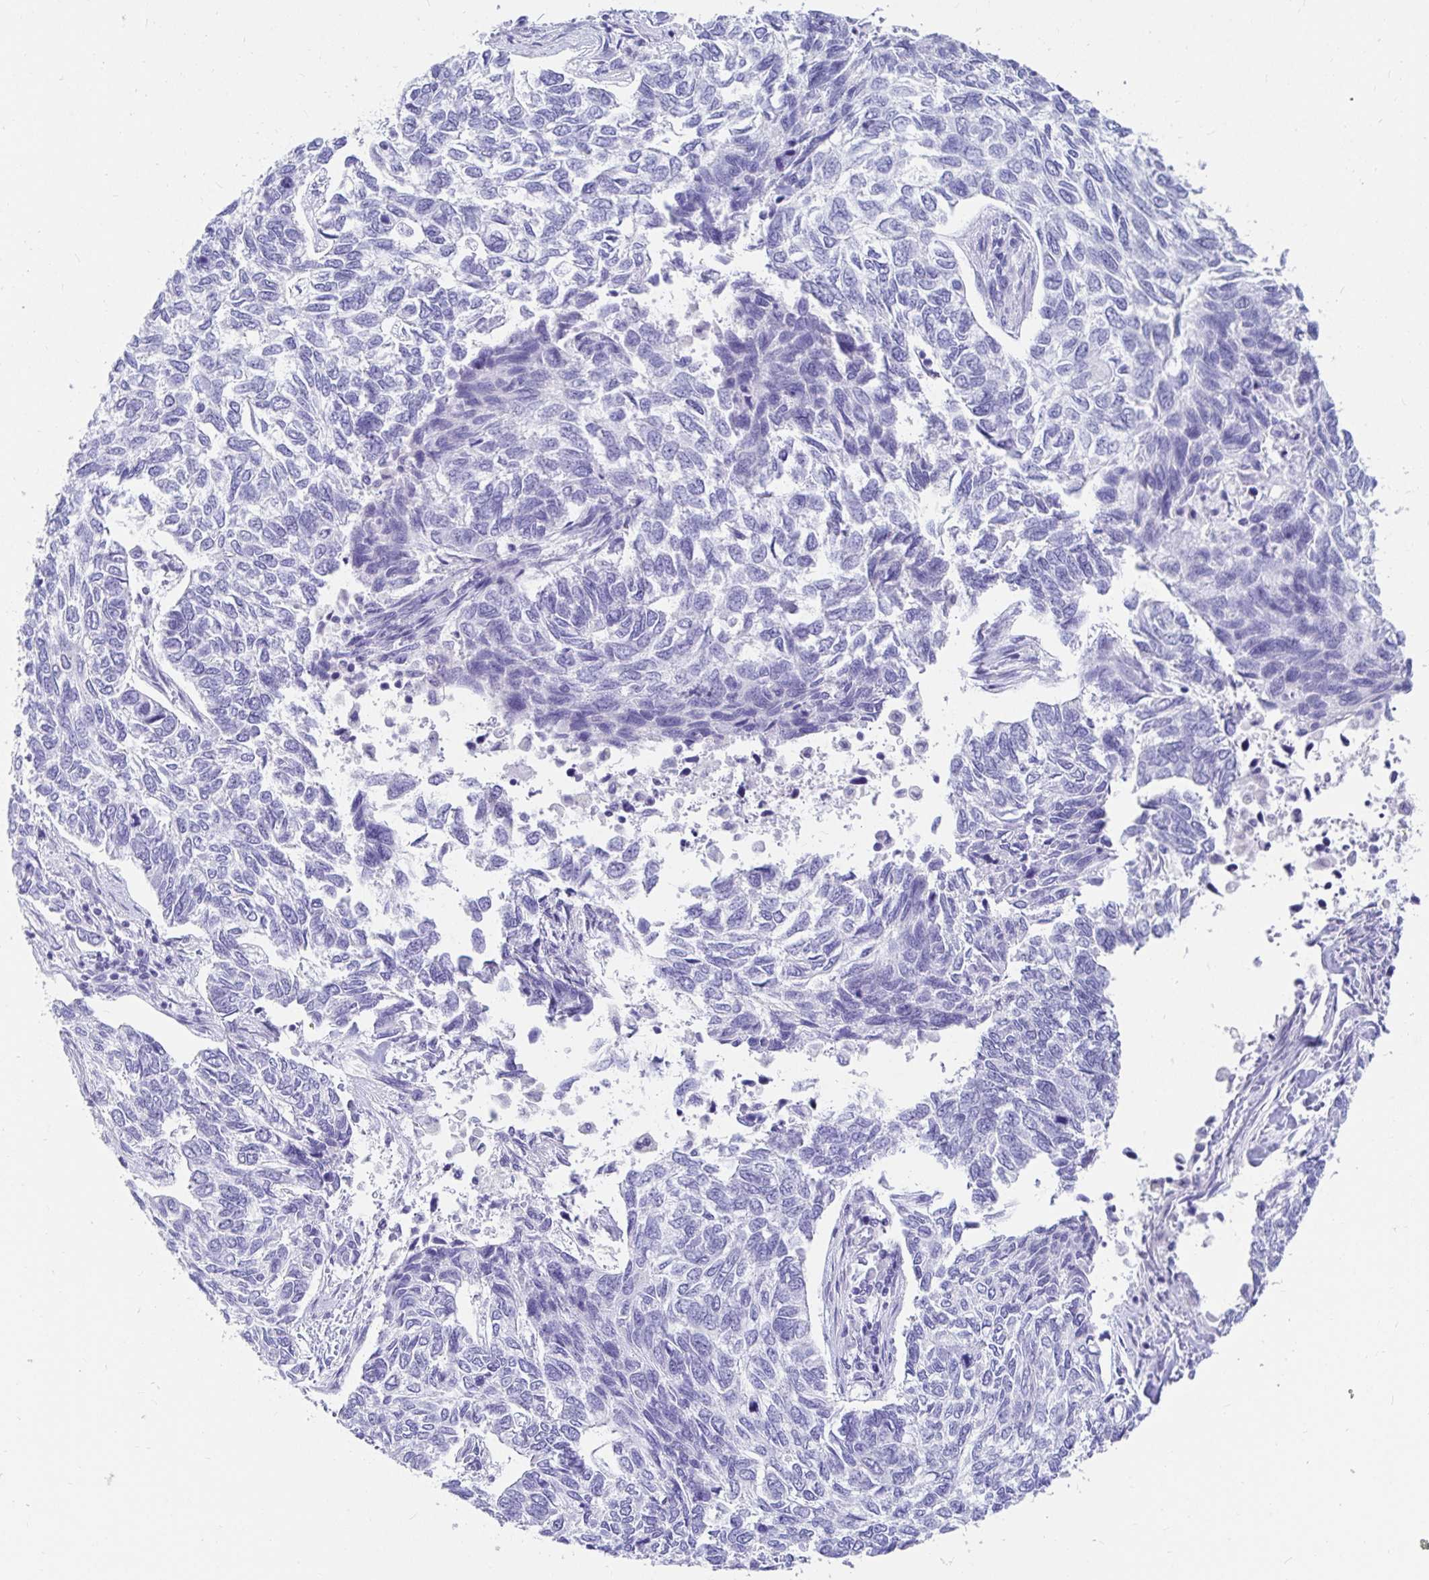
{"staining": {"intensity": "negative", "quantity": "none", "location": "none"}, "tissue": "skin cancer", "cell_type": "Tumor cells", "image_type": "cancer", "snomed": [{"axis": "morphology", "description": "Basal cell carcinoma"}, {"axis": "topography", "description": "Skin"}], "caption": "Immunohistochemical staining of human basal cell carcinoma (skin) reveals no significant positivity in tumor cells. (DAB (3,3'-diaminobenzidine) immunohistochemistry visualized using brightfield microscopy, high magnification).", "gene": "ZPBP2", "patient": {"sex": "female", "age": 65}}